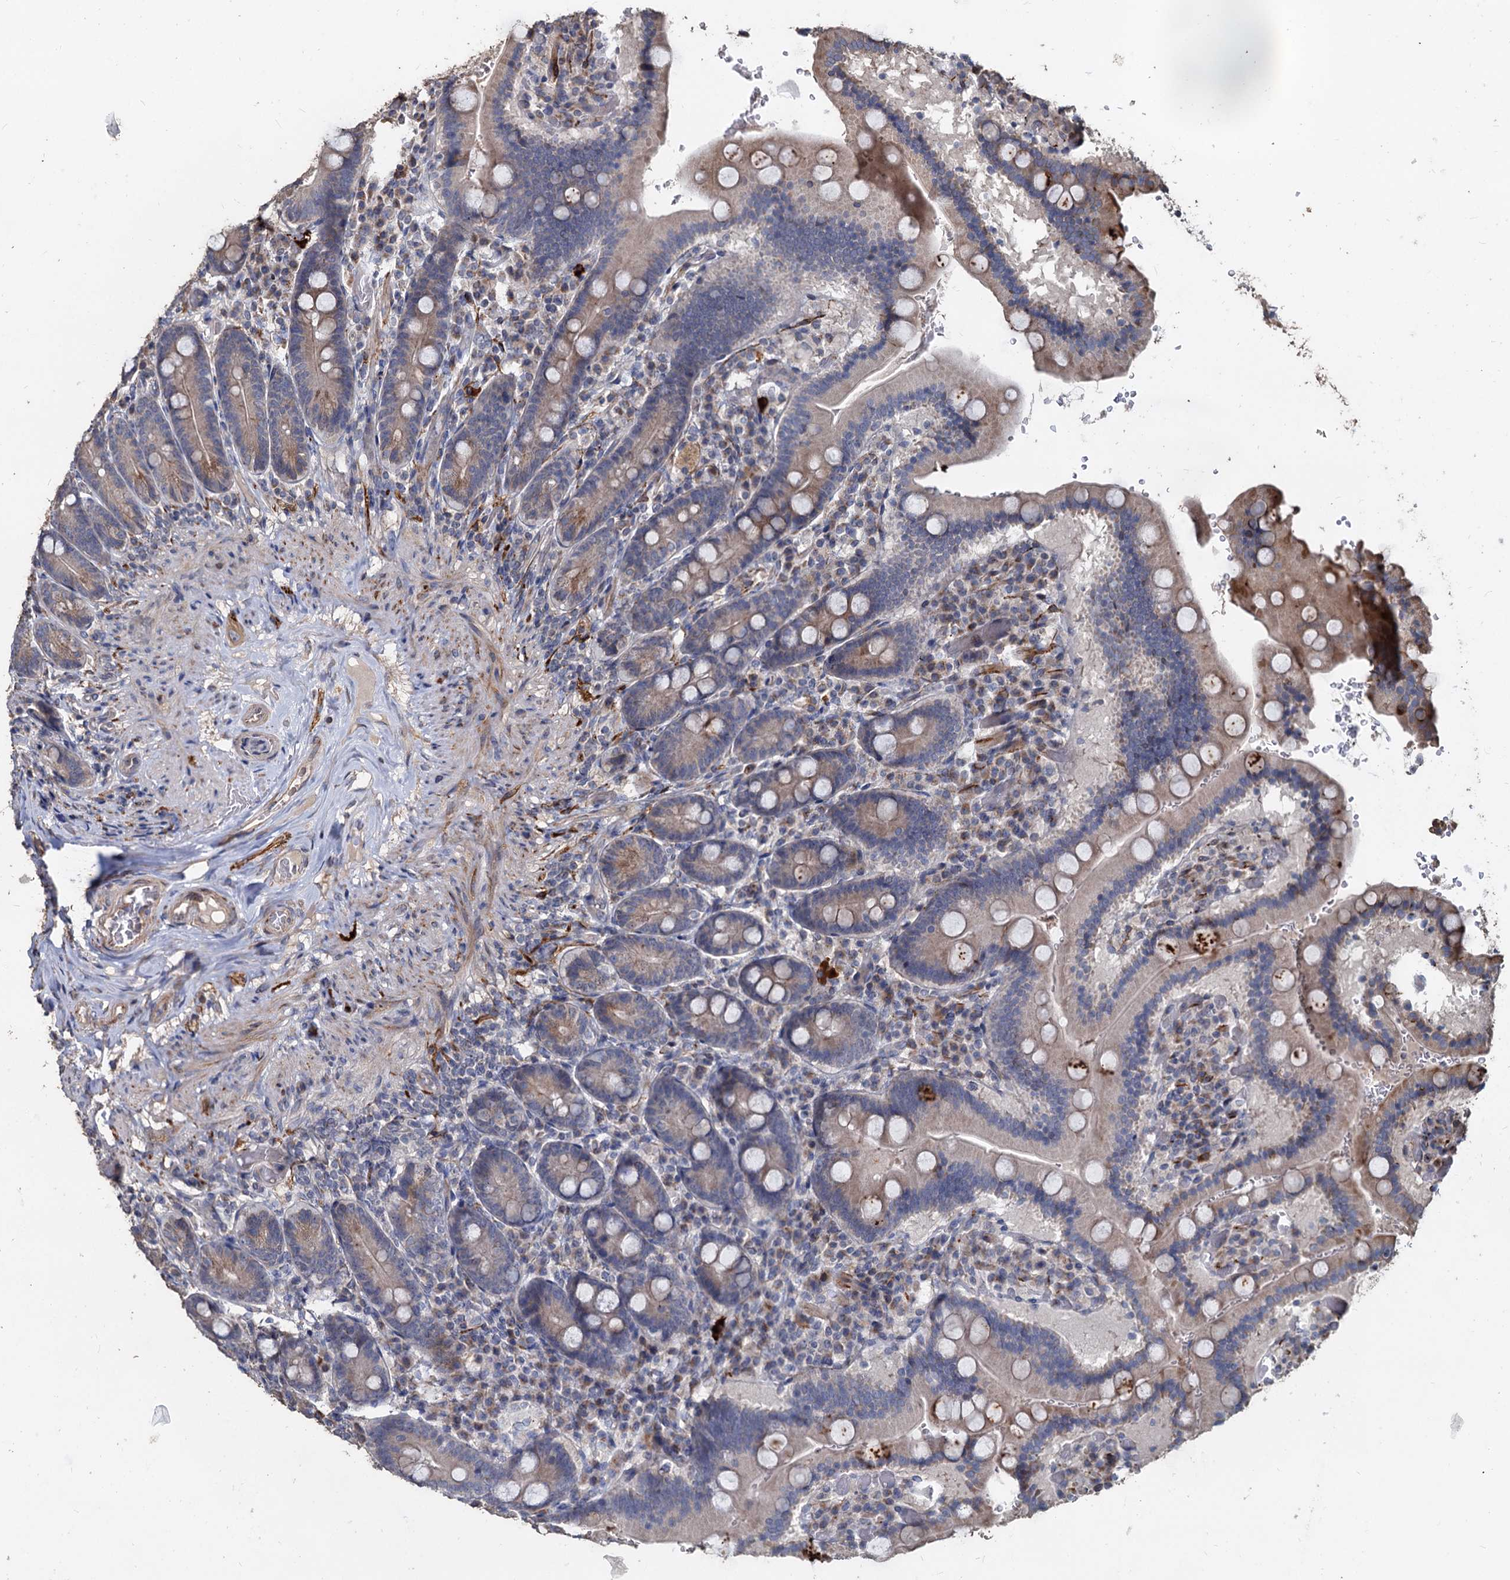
{"staining": {"intensity": "moderate", "quantity": ">75%", "location": "cytoplasmic/membranous"}, "tissue": "duodenum", "cell_type": "Glandular cells", "image_type": "normal", "snomed": [{"axis": "morphology", "description": "Normal tissue, NOS"}, {"axis": "topography", "description": "Duodenum"}], "caption": "Brown immunohistochemical staining in unremarkable duodenum displays moderate cytoplasmic/membranous expression in approximately >75% of glandular cells. The staining was performed using DAB to visualize the protein expression in brown, while the nuclei were stained in blue with hematoxylin (Magnification: 20x).", "gene": "DEPDC4", "patient": {"sex": "female", "age": 62}}